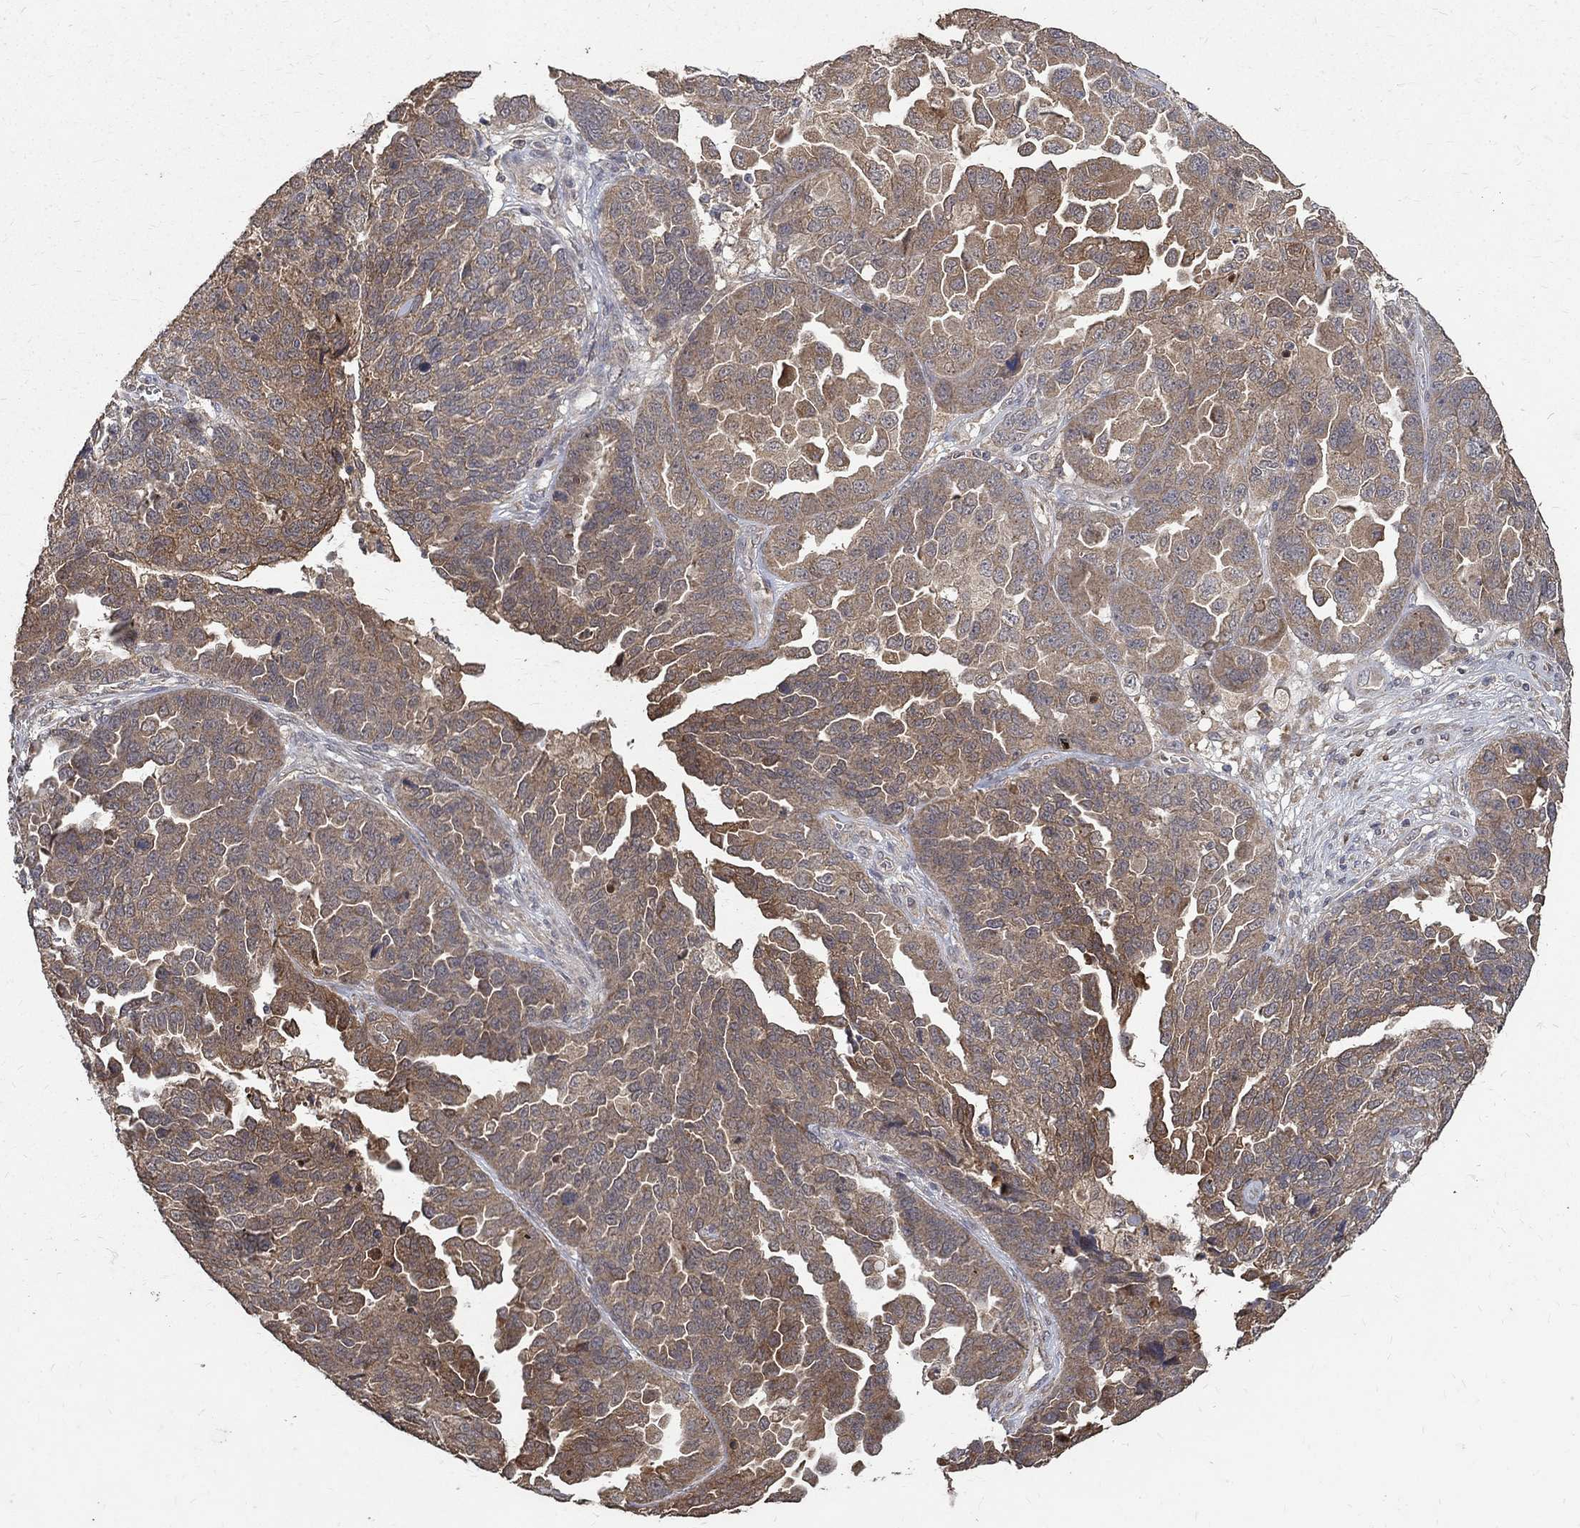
{"staining": {"intensity": "weak", "quantity": ">75%", "location": "cytoplasmic/membranous"}, "tissue": "ovarian cancer", "cell_type": "Tumor cells", "image_type": "cancer", "snomed": [{"axis": "morphology", "description": "Cystadenocarcinoma, serous, NOS"}, {"axis": "topography", "description": "Ovary"}], "caption": "Serous cystadenocarcinoma (ovarian) stained with DAB IHC exhibits low levels of weak cytoplasmic/membranous staining in about >75% of tumor cells.", "gene": "C17orf75", "patient": {"sex": "female", "age": 87}}